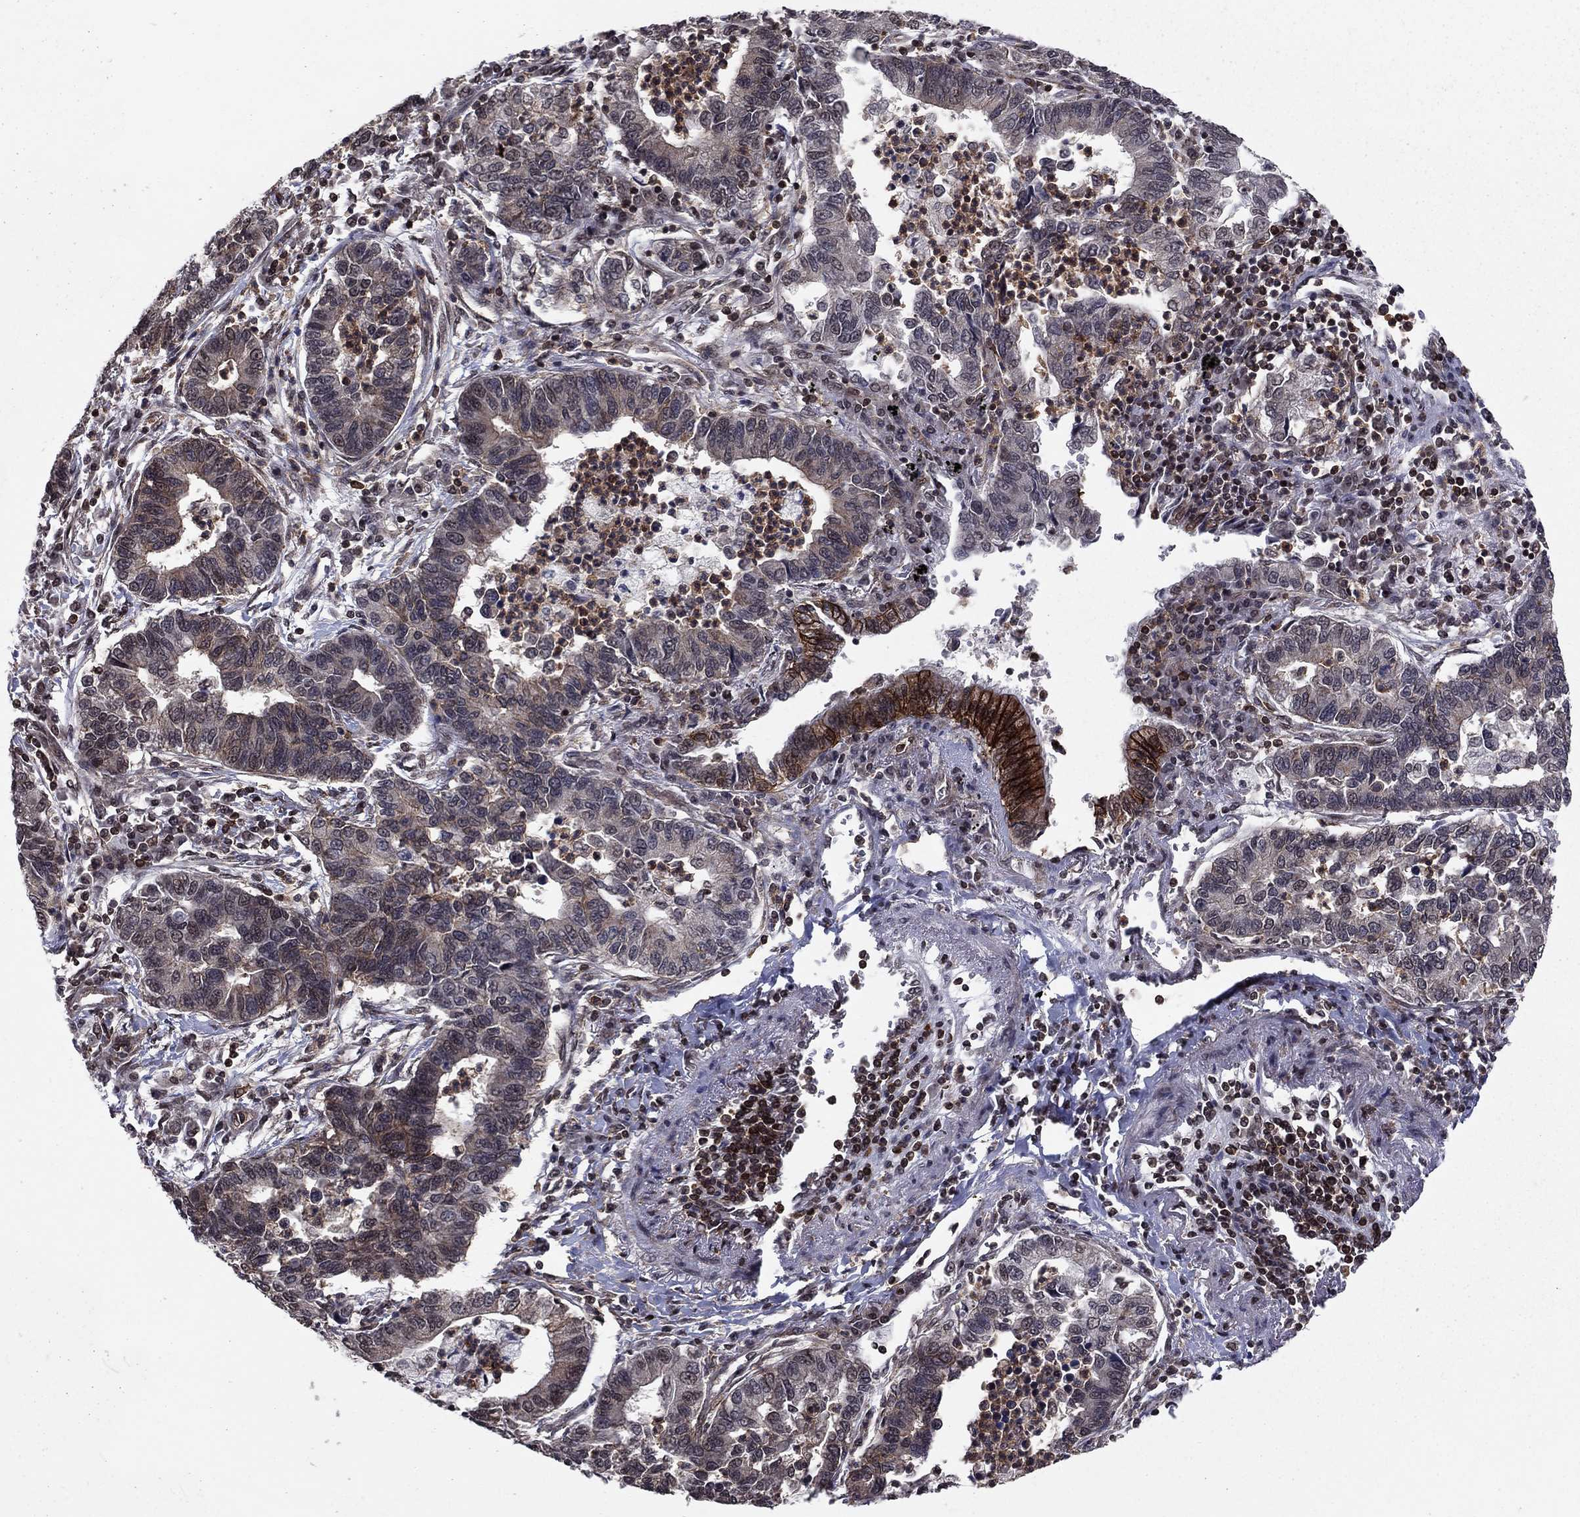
{"staining": {"intensity": "negative", "quantity": "none", "location": "none"}, "tissue": "lung cancer", "cell_type": "Tumor cells", "image_type": "cancer", "snomed": [{"axis": "morphology", "description": "Adenocarcinoma, NOS"}, {"axis": "topography", "description": "Lung"}], "caption": "Lung cancer (adenocarcinoma) was stained to show a protein in brown. There is no significant staining in tumor cells. (DAB immunohistochemistry (IHC) visualized using brightfield microscopy, high magnification).", "gene": "SSX2IP", "patient": {"sex": "female", "age": 57}}